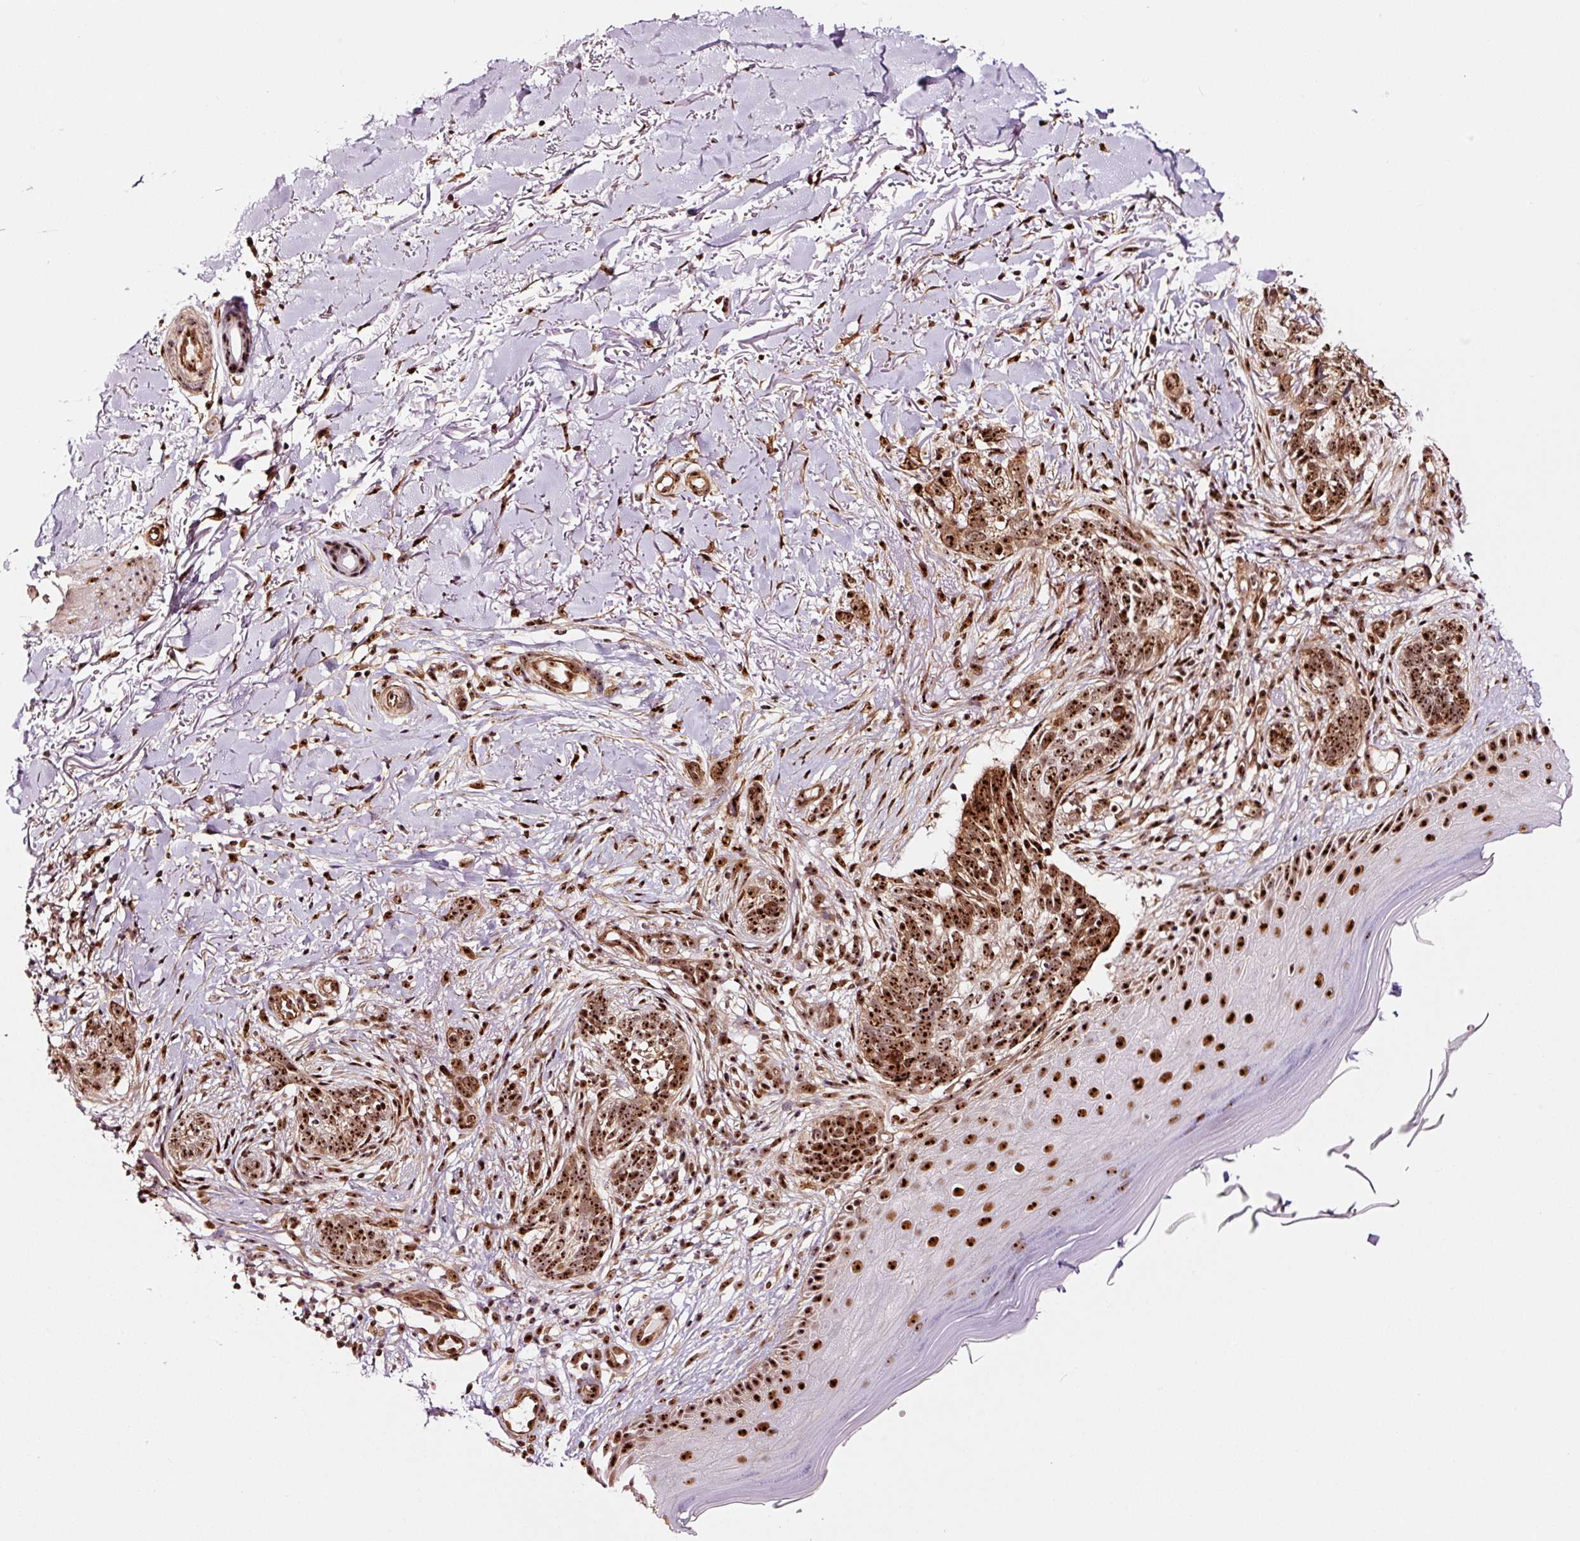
{"staining": {"intensity": "strong", "quantity": ">75%", "location": "nuclear"}, "tissue": "skin cancer", "cell_type": "Tumor cells", "image_type": "cancer", "snomed": [{"axis": "morphology", "description": "Normal tissue, NOS"}, {"axis": "morphology", "description": "Basal cell carcinoma"}, {"axis": "topography", "description": "Skin"}], "caption": "Protein staining exhibits strong nuclear staining in about >75% of tumor cells in basal cell carcinoma (skin).", "gene": "GNL3", "patient": {"sex": "female", "age": 67}}